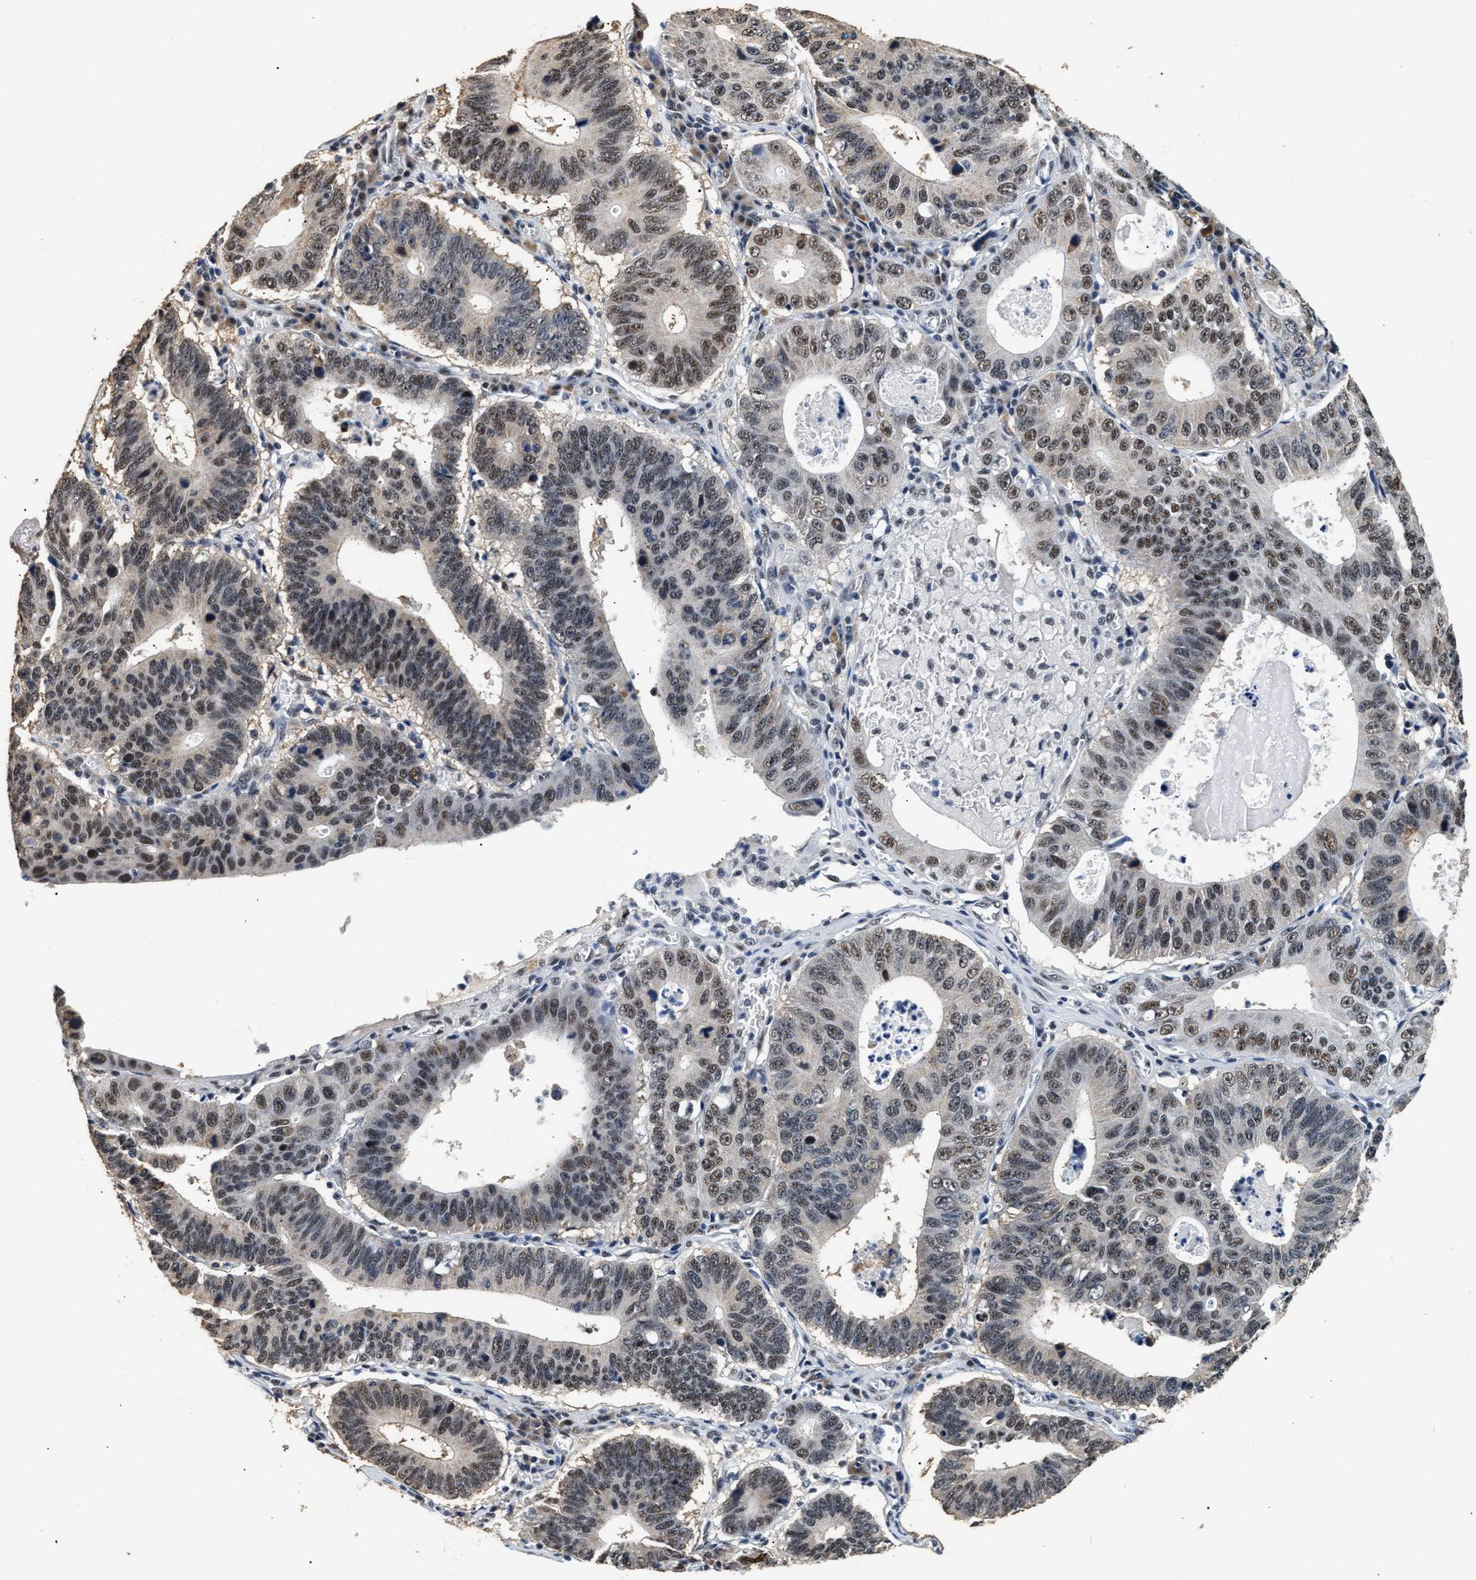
{"staining": {"intensity": "moderate", "quantity": "25%-75%", "location": "nuclear"}, "tissue": "stomach cancer", "cell_type": "Tumor cells", "image_type": "cancer", "snomed": [{"axis": "morphology", "description": "Adenocarcinoma, NOS"}, {"axis": "topography", "description": "Stomach"}], "caption": "Protein staining of stomach adenocarcinoma tissue reveals moderate nuclear expression in about 25%-75% of tumor cells.", "gene": "THOC1", "patient": {"sex": "male", "age": 59}}